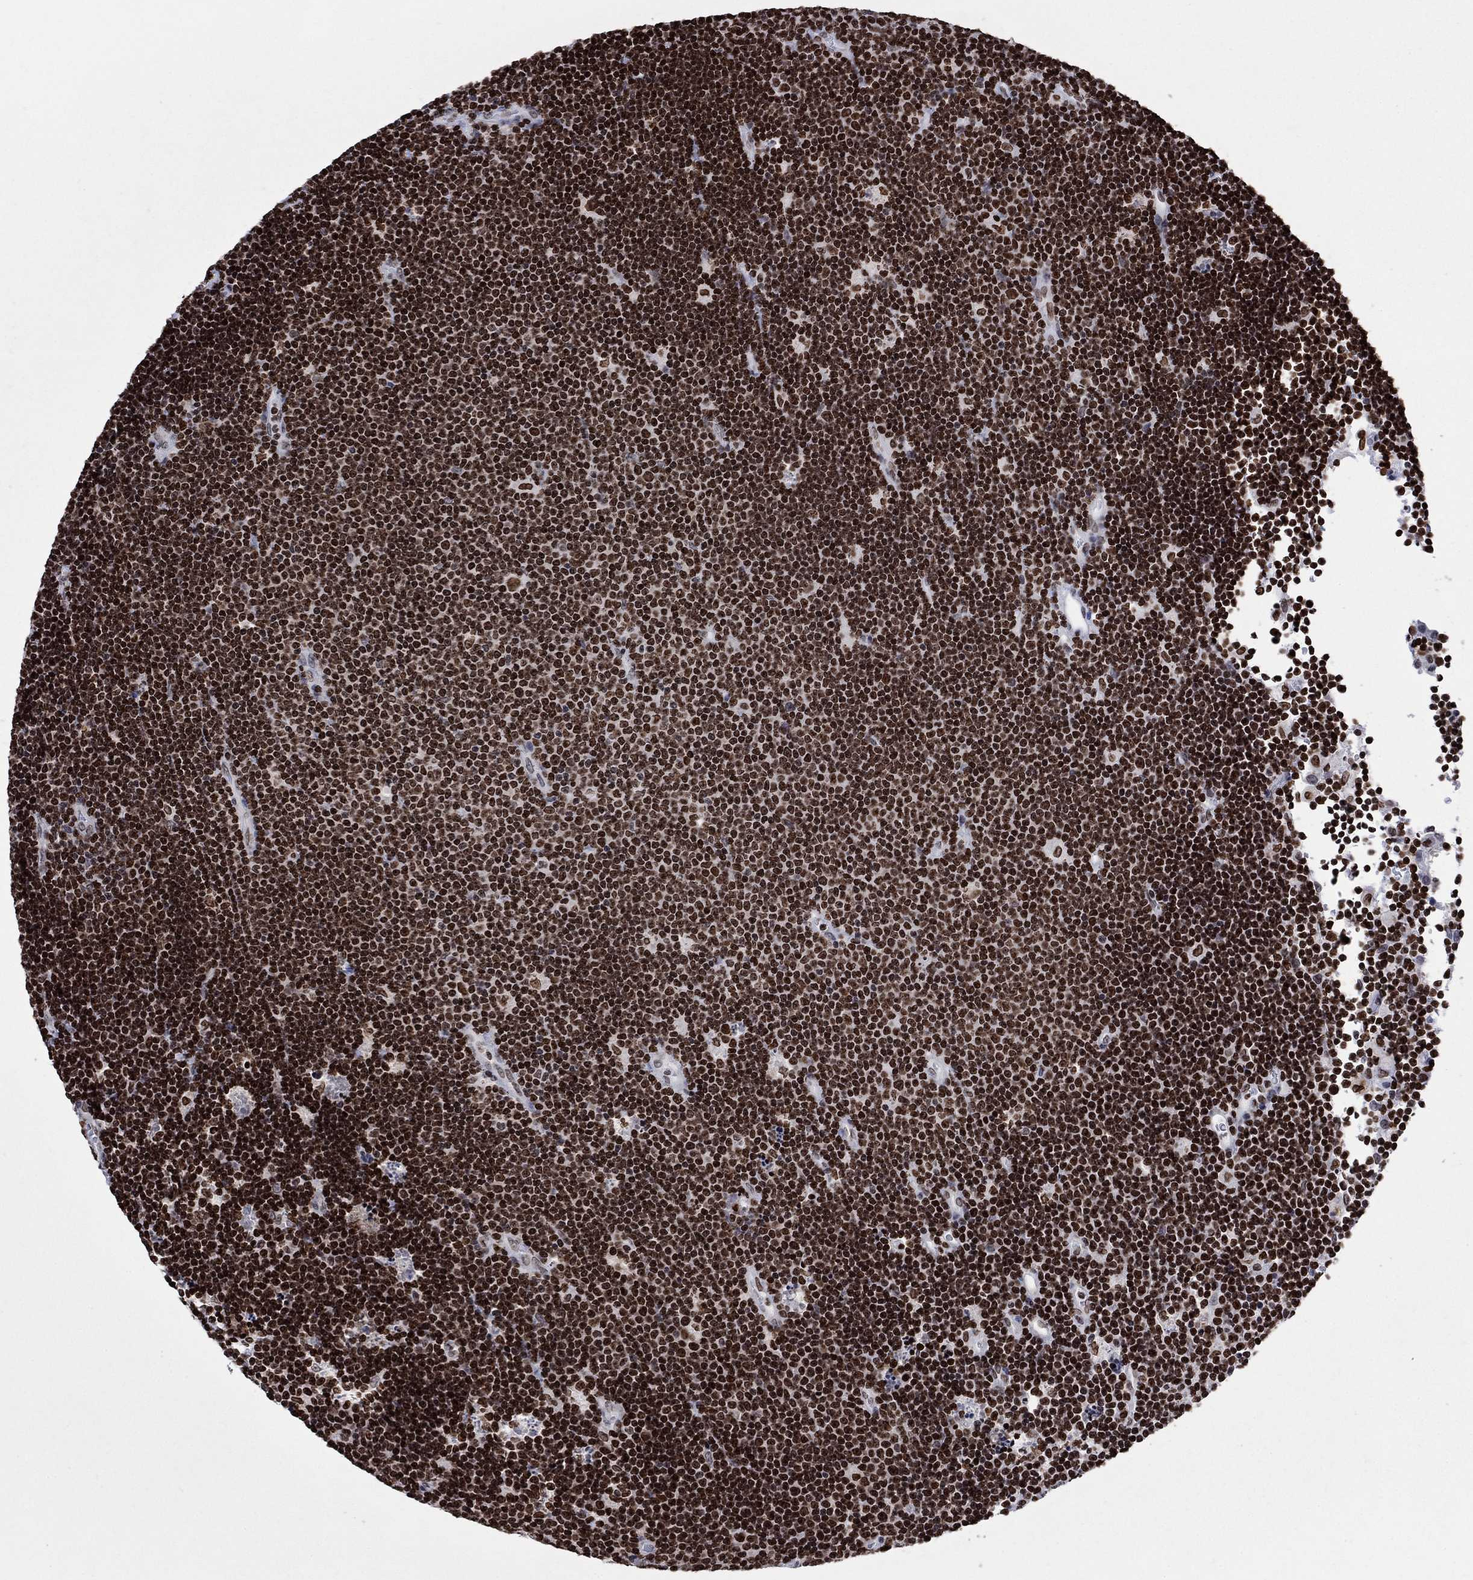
{"staining": {"intensity": "strong", "quantity": ">75%", "location": "nuclear"}, "tissue": "lymphoma", "cell_type": "Tumor cells", "image_type": "cancer", "snomed": [{"axis": "morphology", "description": "Malignant lymphoma, non-Hodgkin's type, Low grade"}, {"axis": "topography", "description": "Brain"}], "caption": "Immunohistochemical staining of malignant lymphoma, non-Hodgkin's type (low-grade) reveals strong nuclear protein positivity in approximately >75% of tumor cells.", "gene": "HMGA1", "patient": {"sex": "female", "age": 66}}